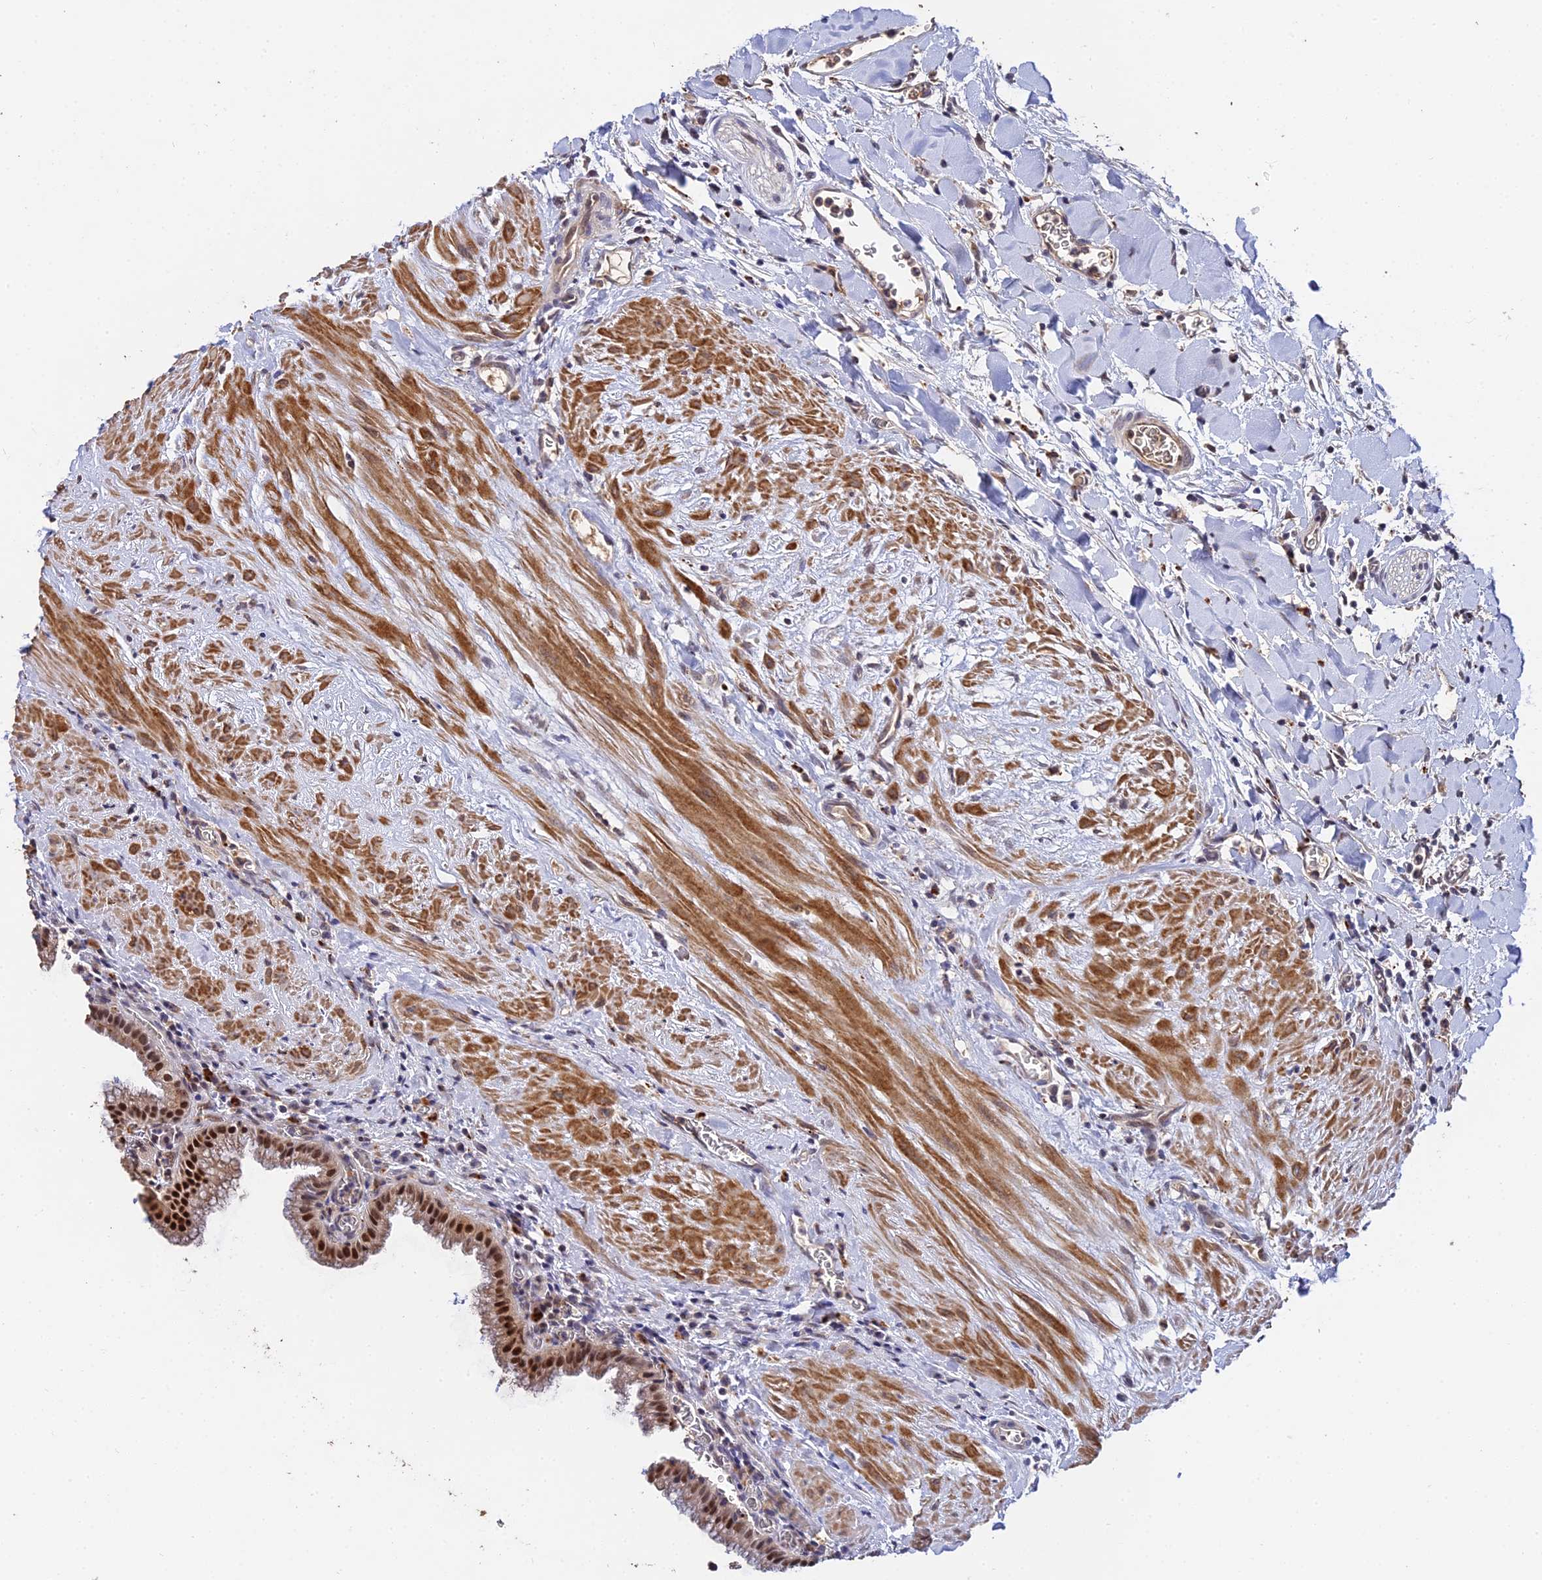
{"staining": {"intensity": "moderate", "quantity": ">75%", "location": "cytoplasmic/membranous,nuclear"}, "tissue": "gallbladder", "cell_type": "Glandular cells", "image_type": "normal", "snomed": [{"axis": "morphology", "description": "Normal tissue, NOS"}, {"axis": "topography", "description": "Gallbladder"}], "caption": "Gallbladder stained with immunohistochemistry demonstrates moderate cytoplasmic/membranous,nuclear expression in about >75% of glandular cells.", "gene": "LSM5", "patient": {"sex": "male", "age": 78}}